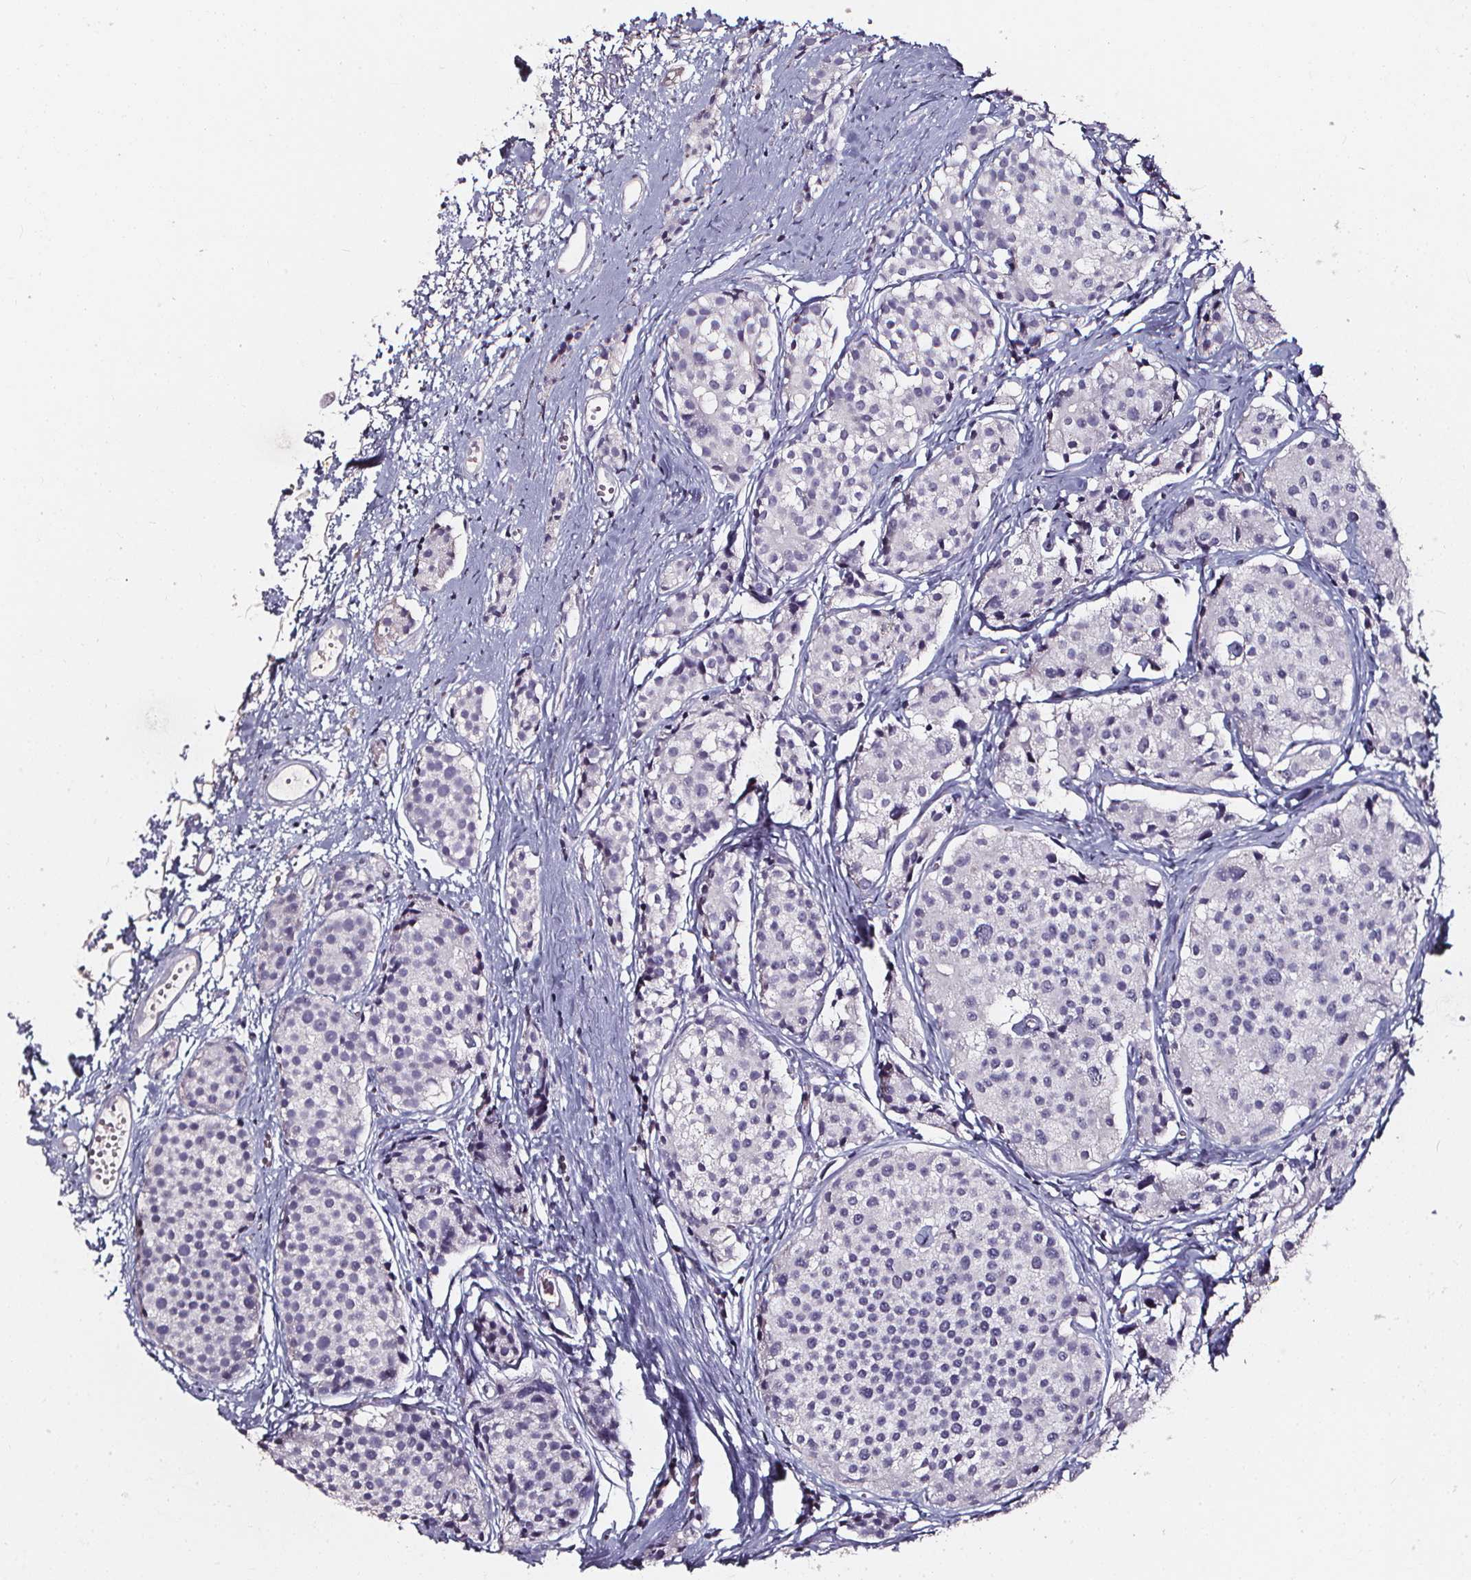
{"staining": {"intensity": "negative", "quantity": "none", "location": "none"}, "tissue": "carcinoid", "cell_type": "Tumor cells", "image_type": "cancer", "snomed": [{"axis": "morphology", "description": "Carcinoid, malignant, NOS"}, {"axis": "topography", "description": "Small intestine"}], "caption": "Tumor cells show no significant expression in carcinoid.", "gene": "DEFA5", "patient": {"sex": "female", "age": 65}}